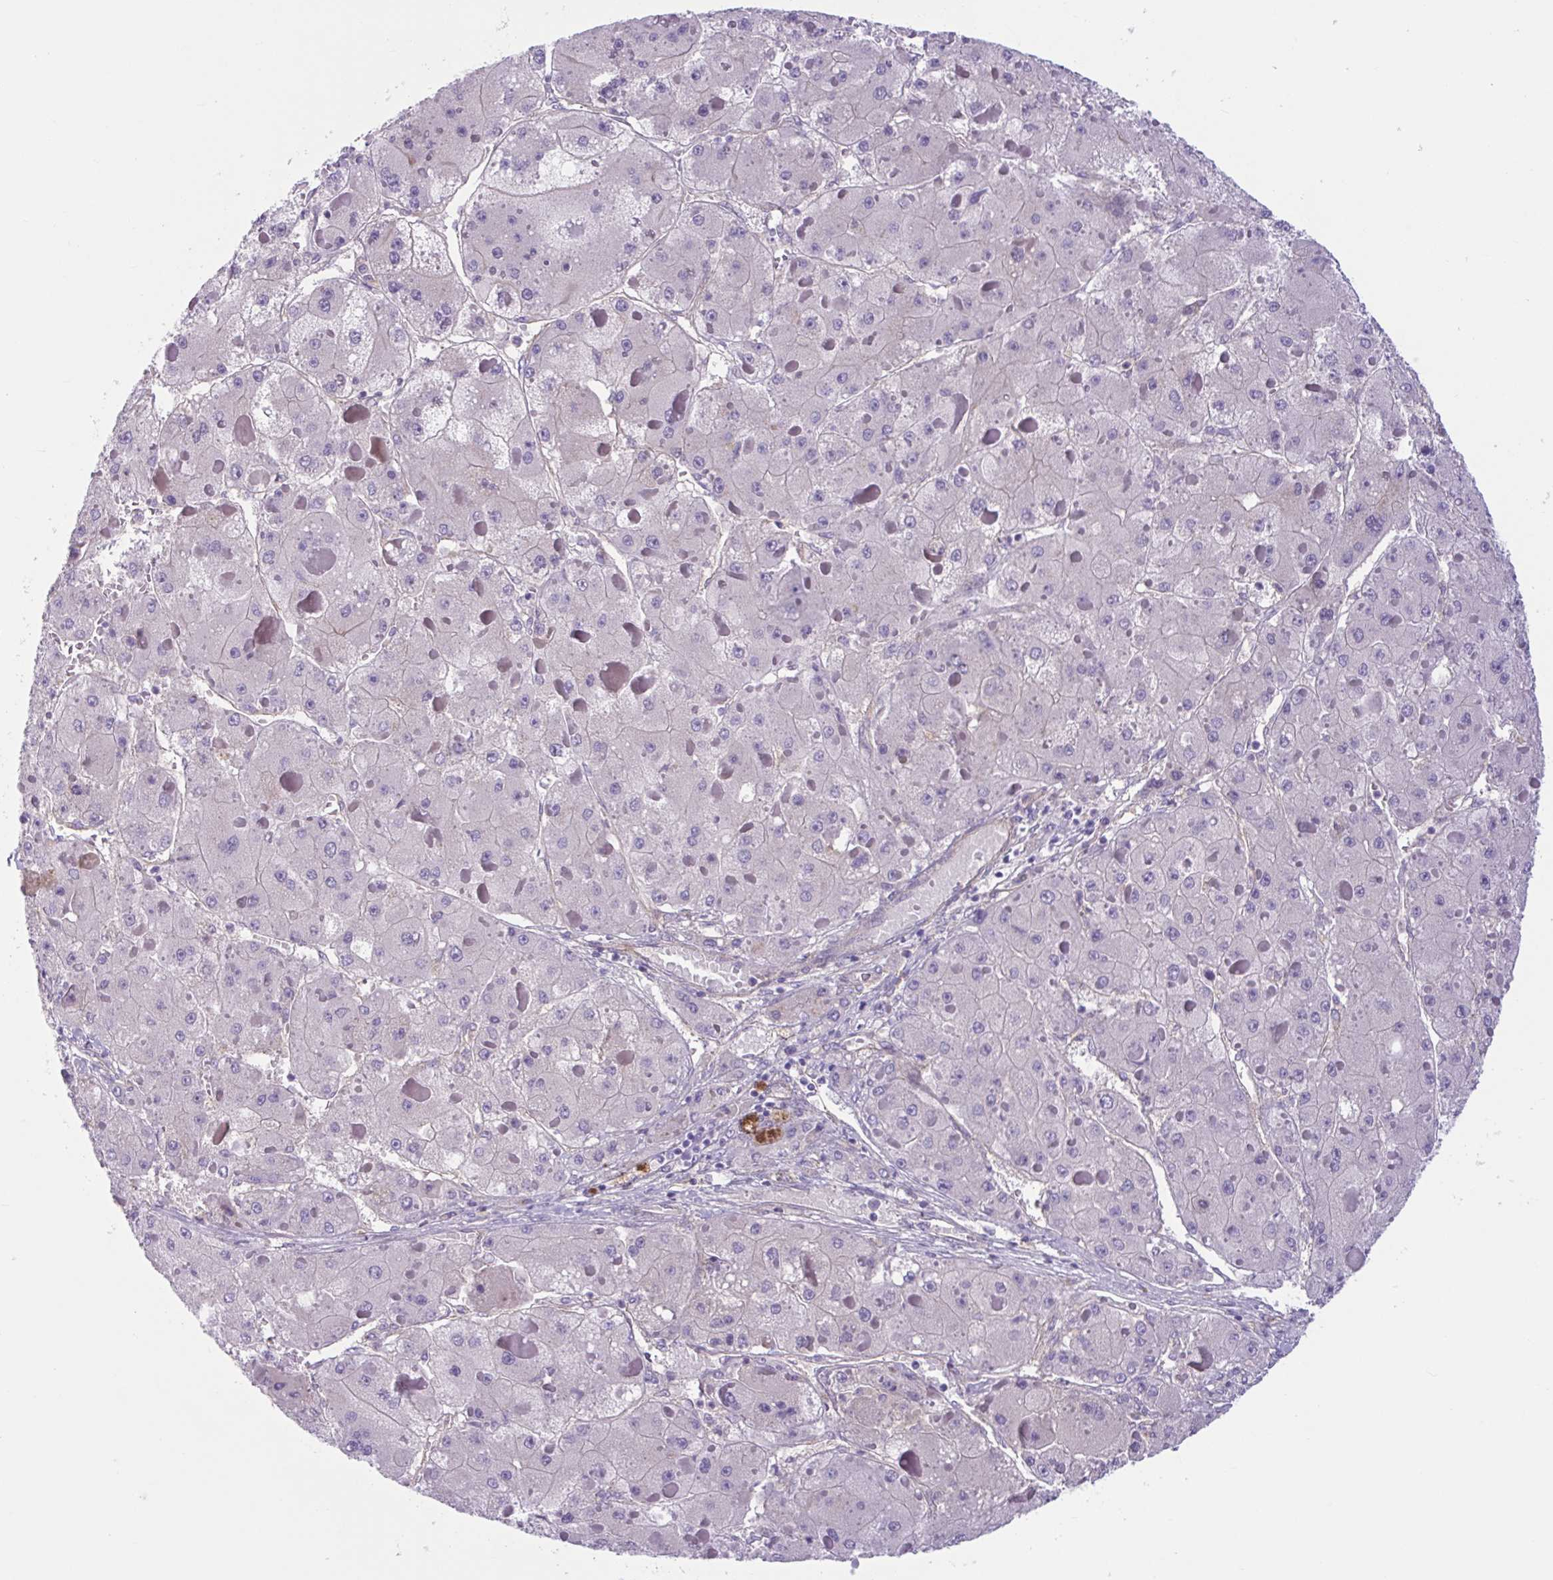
{"staining": {"intensity": "negative", "quantity": "none", "location": "none"}, "tissue": "liver cancer", "cell_type": "Tumor cells", "image_type": "cancer", "snomed": [{"axis": "morphology", "description": "Carcinoma, Hepatocellular, NOS"}, {"axis": "topography", "description": "Liver"}], "caption": "Protein analysis of hepatocellular carcinoma (liver) displays no significant expression in tumor cells. (Stains: DAB immunohistochemistry (IHC) with hematoxylin counter stain, Microscopy: brightfield microscopy at high magnification).", "gene": "TTC7B", "patient": {"sex": "female", "age": 73}}